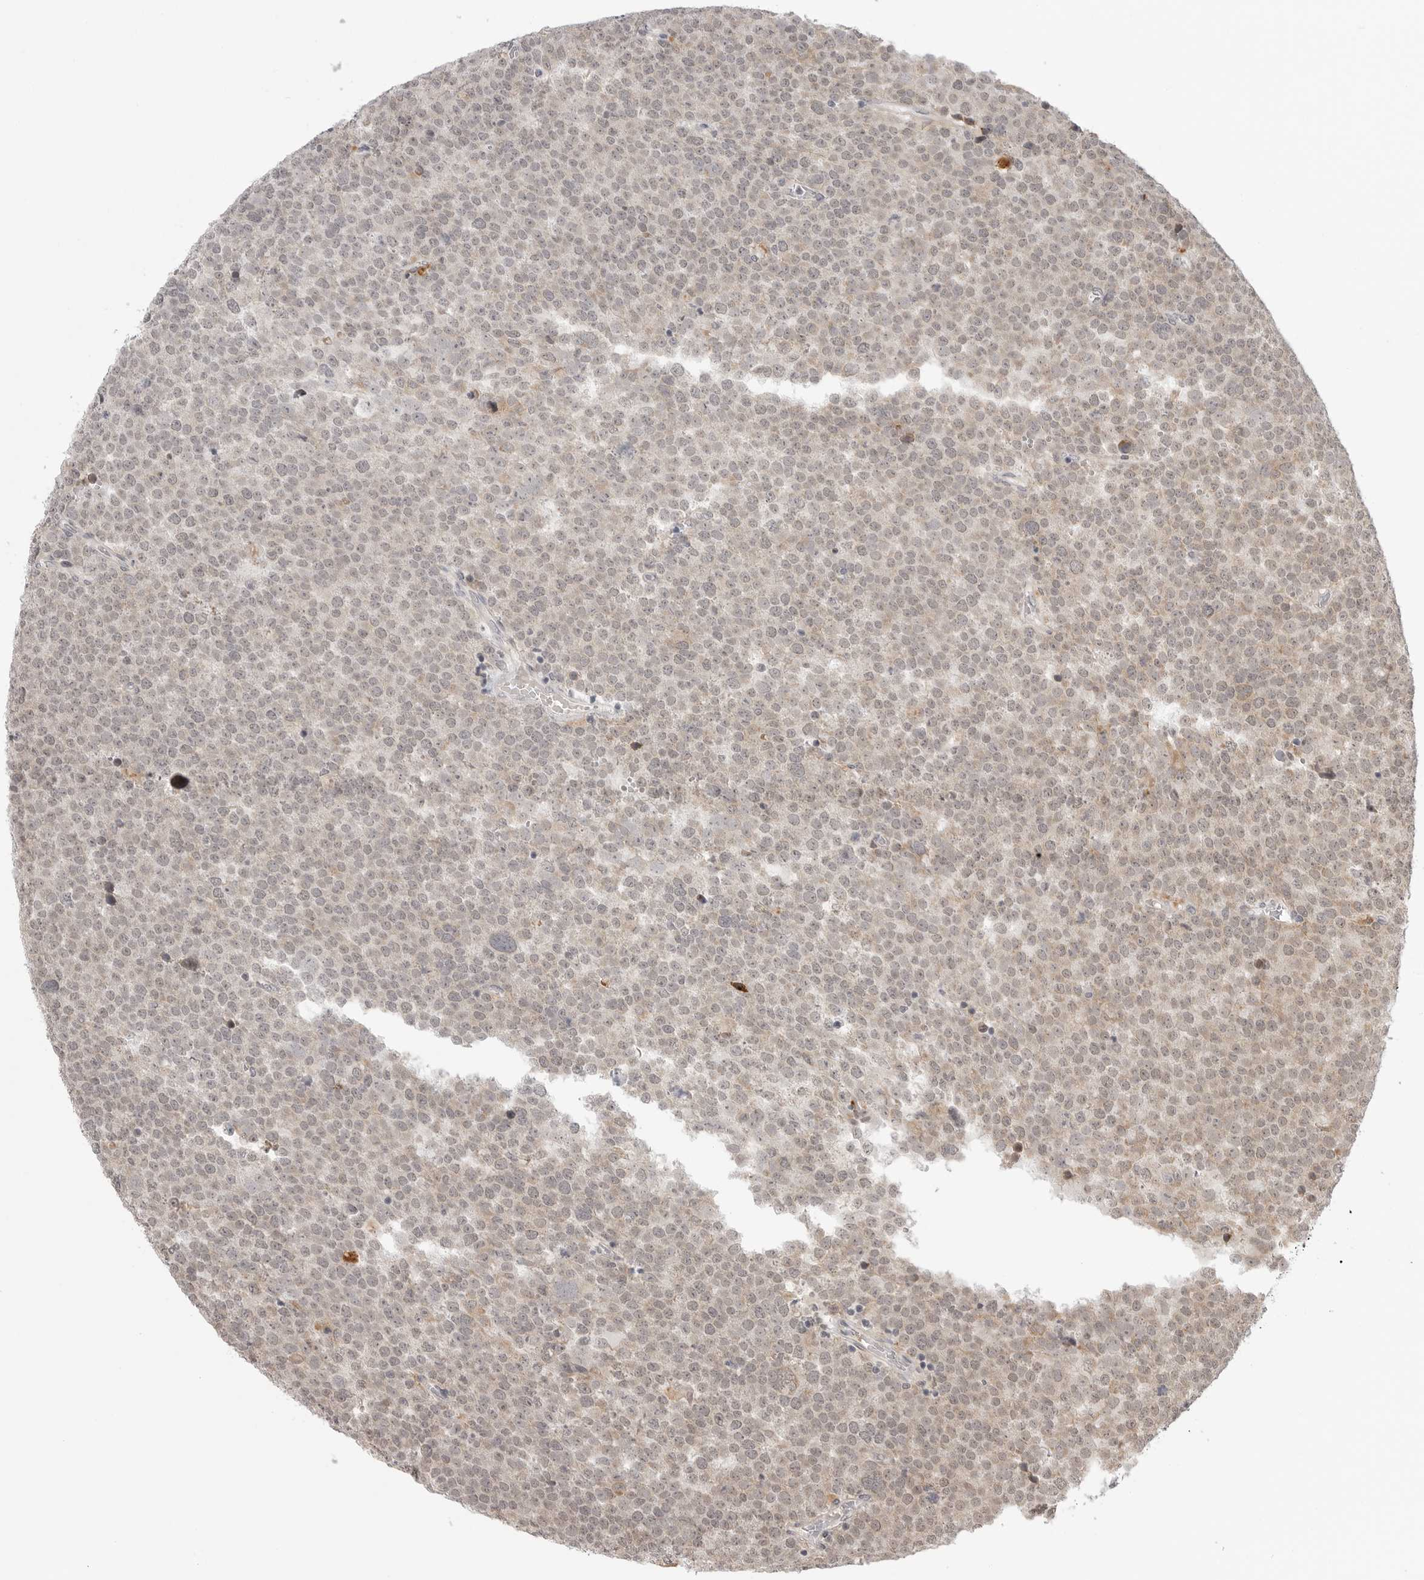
{"staining": {"intensity": "negative", "quantity": "none", "location": "none"}, "tissue": "testis cancer", "cell_type": "Tumor cells", "image_type": "cancer", "snomed": [{"axis": "morphology", "description": "Seminoma, NOS"}, {"axis": "topography", "description": "Testis"}], "caption": "This histopathology image is of testis seminoma stained with IHC to label a protein in brown with the nuclei are counter-stained blue. There is no expression in tumor cells.", "gene": "KALRN", "patient": {"sex": "male", "age": 71}}